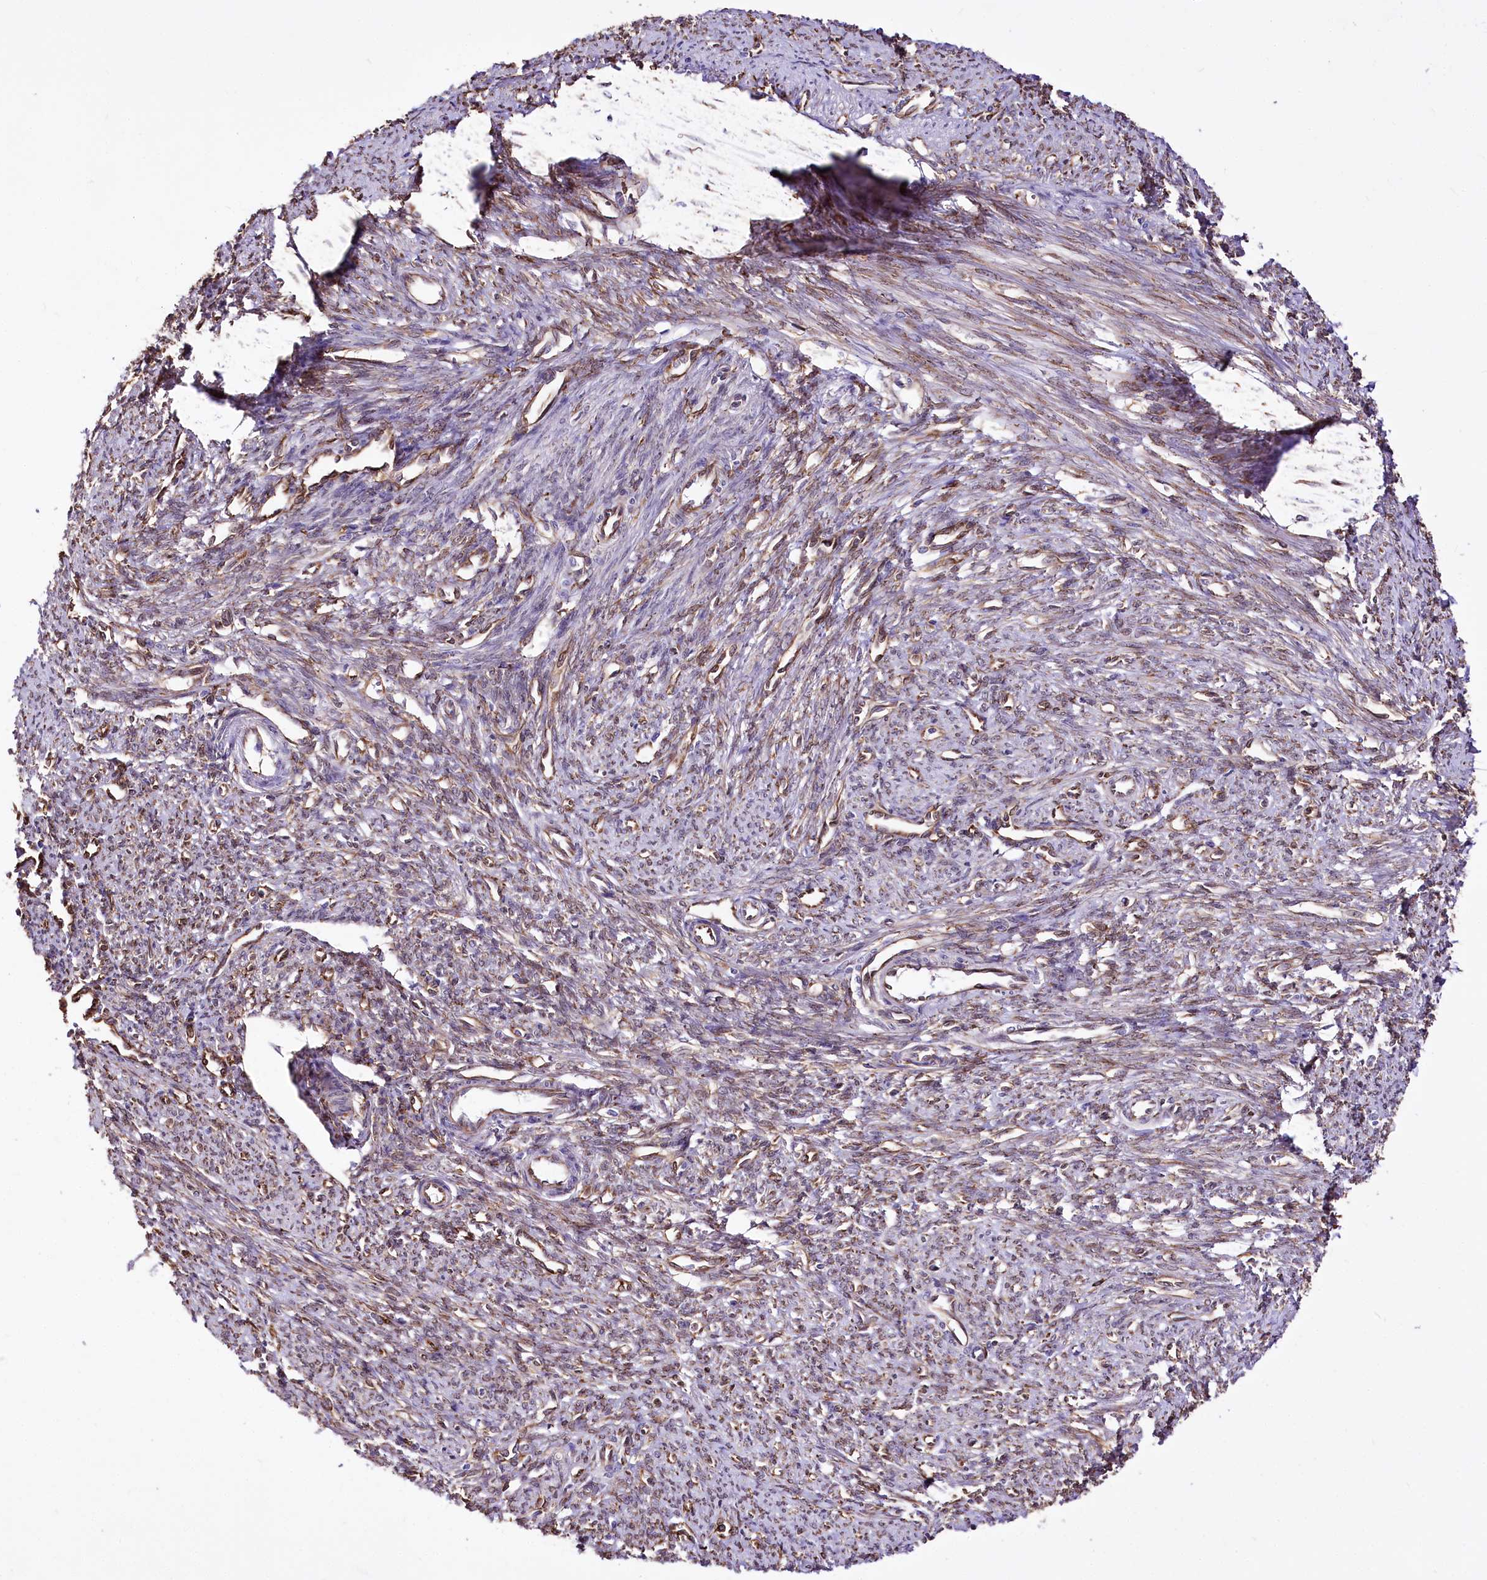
{"staining": {"intensity": "weak", "quantity": "25%-75%", "location": "cytoplasmic/membranous"}, "tissue": "smooth muscle", "cell_type": "Smooth muscle cells", "image_type": "normal", "snomed": [{"axis": "morphology", "description": "Normal tissue, NOS"}, {"axis": "topography", "description": "Smooth muscle"}, {"axis": "topography", "description": "Uterus"}], "caption": "Smooth muscle stained with a brown dye shows weak cytoplasmic/membranous positive staining in approximately 25%-75% of smooth muscle cells.", "gene": "WWC1", "patient": {"sex": "female", "age": 59}}